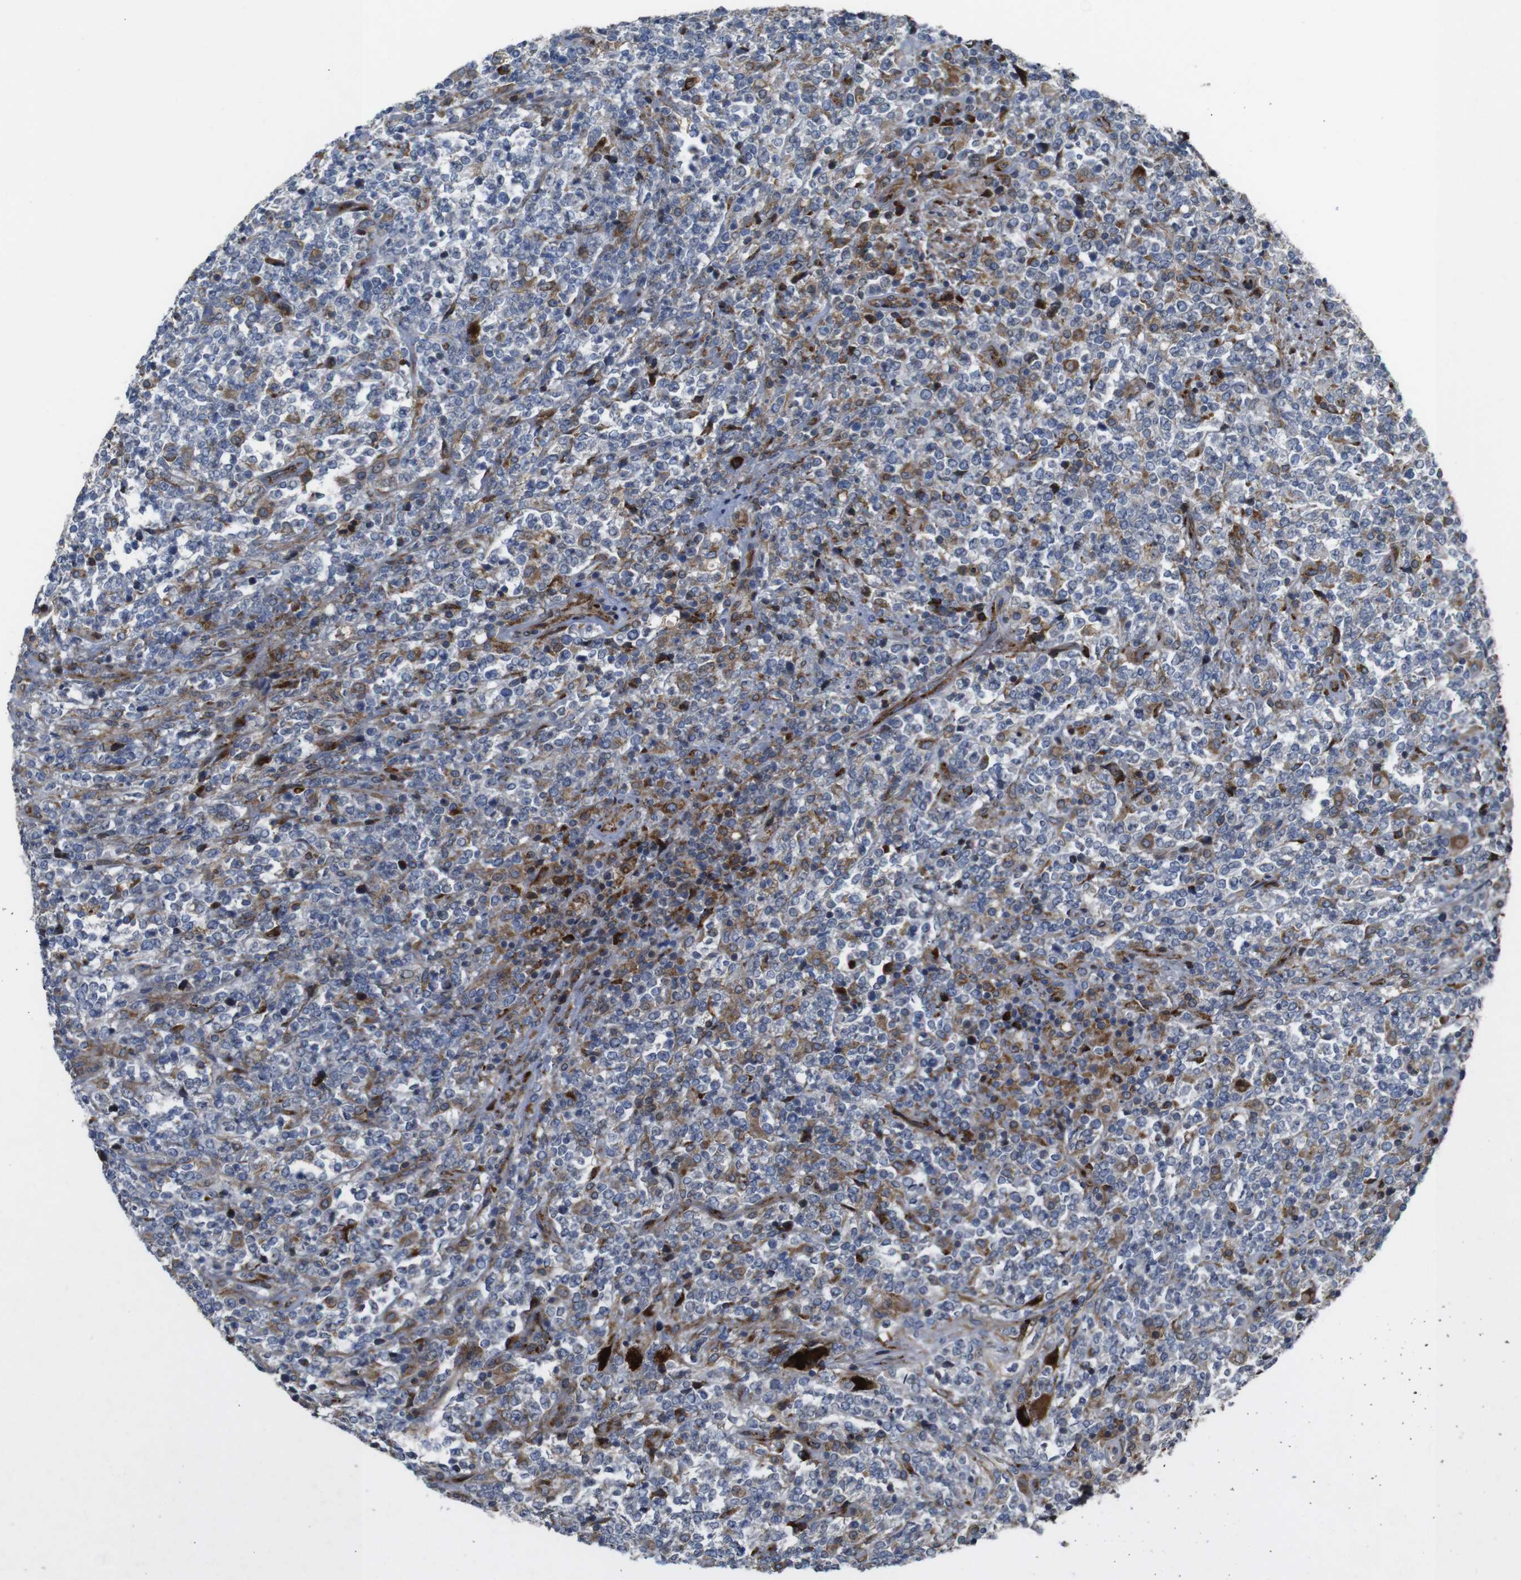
{"staining": {"intensity": "moderate", "quantity": "25%-75%", "location": "cytoplasmic/membranous"}, "tissue": "lymphoma", "cell_type": "Tumor cells", "image_type": "cancer", "snomed": [{"axis": "morphology", "description": "Malignant lymphoma, non-Hodgkin's type, High grade"}, {"axis": "topography", "description": "Soft tissue"}], "caption": "Immunohistochemical staining of lymphoma demonstrates medium levels of moderate cytoplasmic/membranous protein staining in about 25%-75% of tumor cells.", "gene": "UBE2G2", "patient": {"sex": "male", "age": 18}}